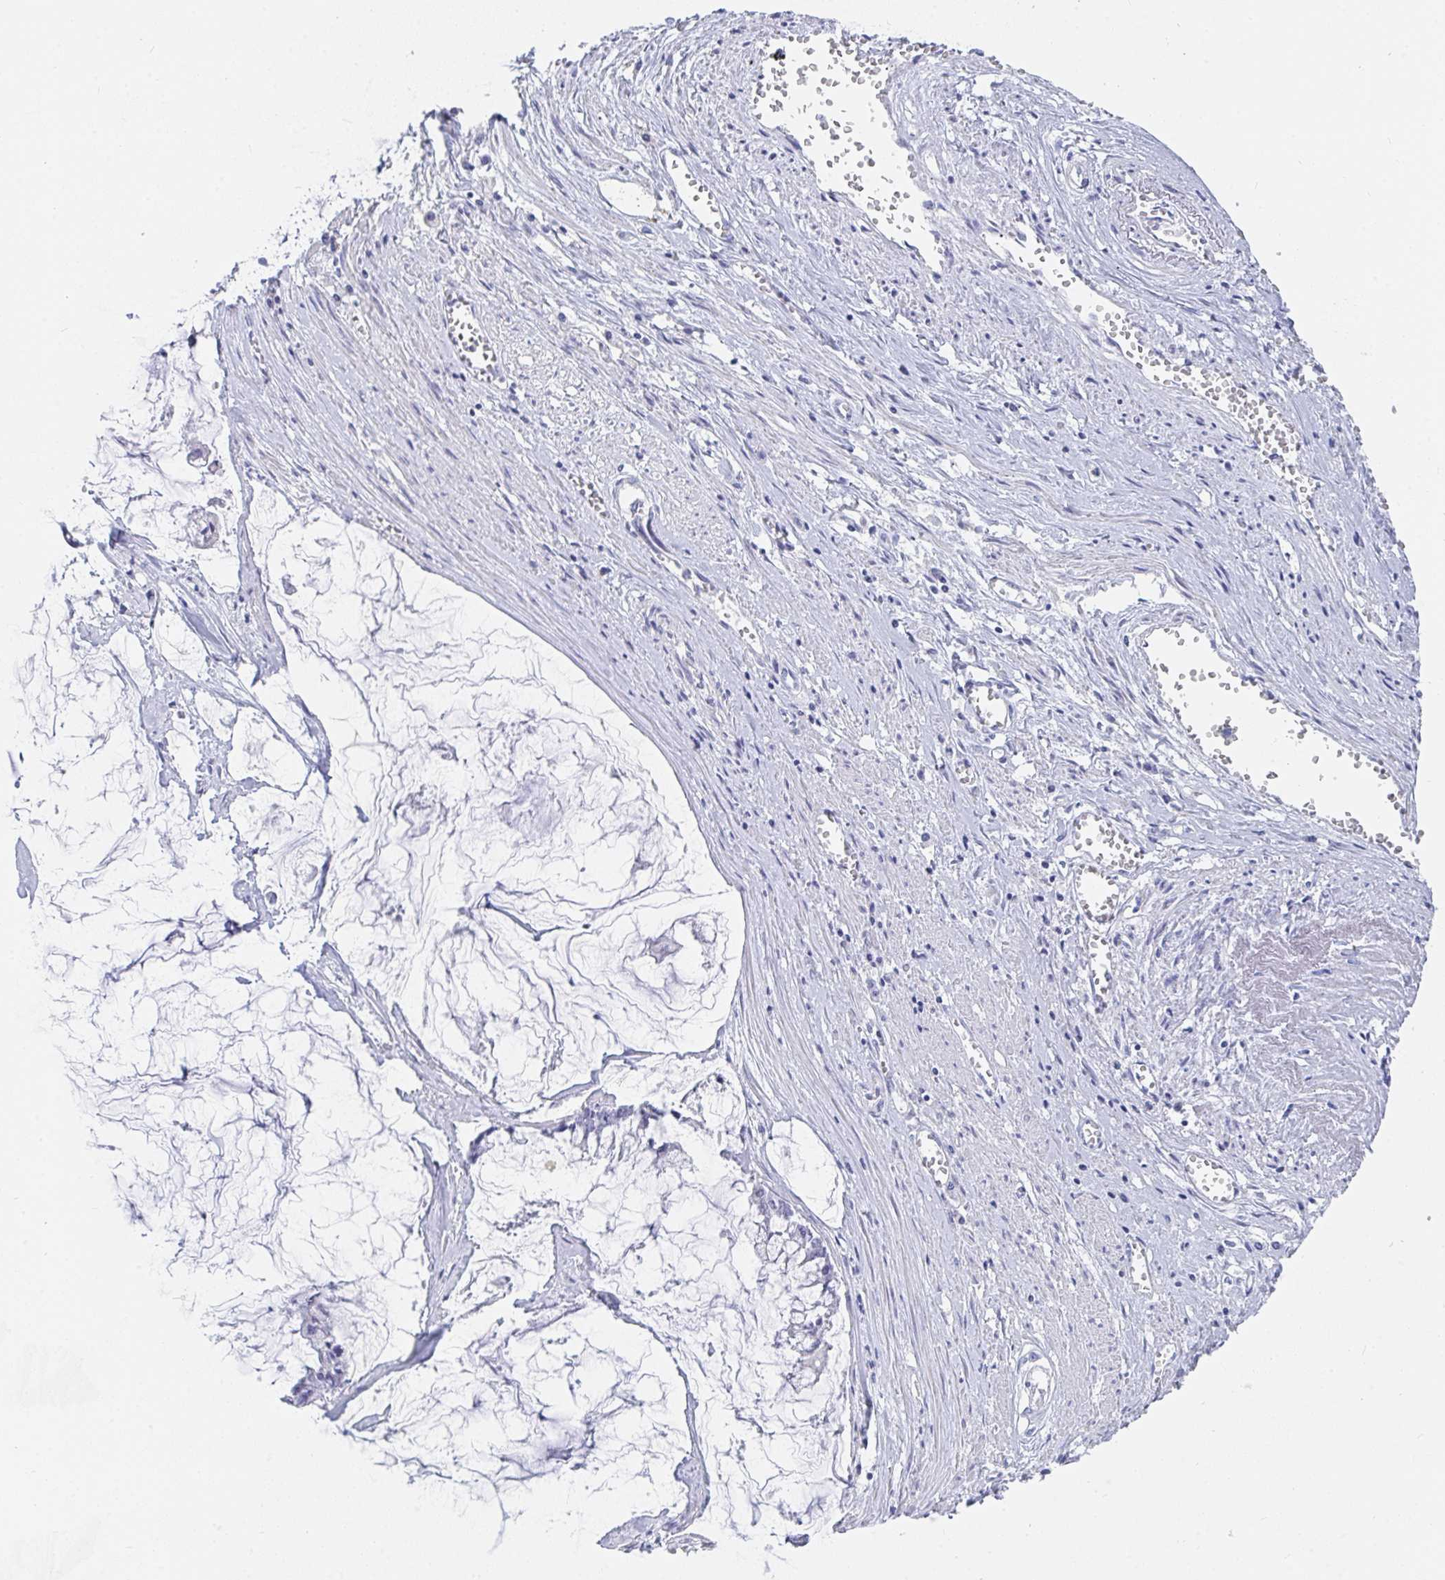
{"staining": {"intensity": "negative", "quantity": "none", "location": "none"}, "tissue": "ovarian cancer", "cell_type": "Tumor cells", "image_type": "cancer", "snomed": [{"axis": "morphology", "description": "Cystadenocarcinoma, mucinous, NOS"}, {"axis": "topography", "description": "Ovary"}], "caption": "DAB (3,3'-diaminobenzidine) immunohistochemical staining of human mucinous cystadenocarcinoma (ovarian) demonstrates no significant staining in tumor cells.", "gene": "DAOA", "patient": {"sex": "female", "age": 90}}